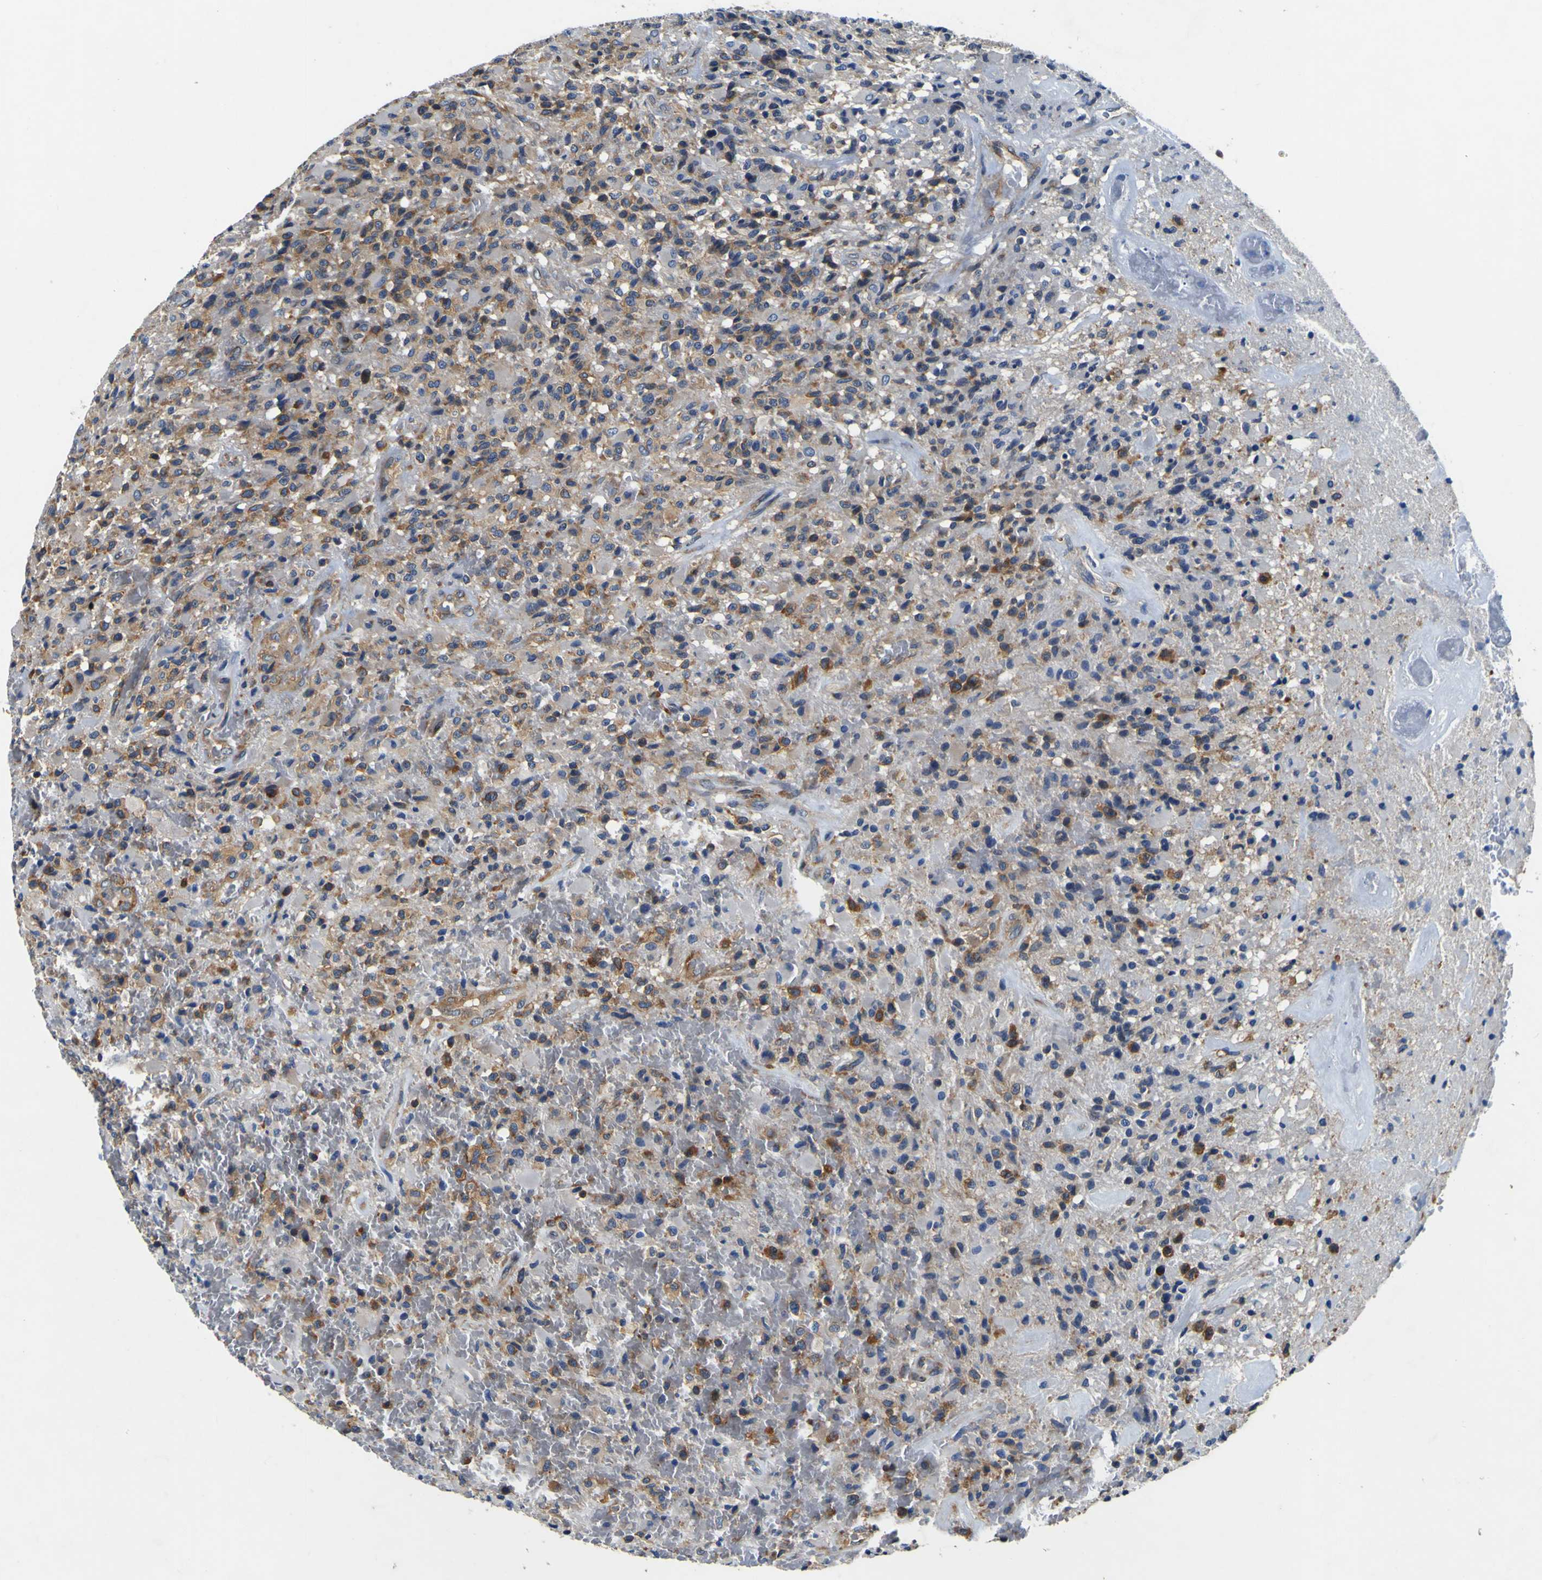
{"staining": {"intensity": "moderate", "quantity": "25%-75%", "location": "cytoplasmic/membranous"}, "tissue": "glioma", "cell_type": "Tumor cells", "image_type": "cancer", "snomed": [{"axis": "morphology", "description": "Glioma, malignant, High grade"}, {"axis": "topography", "description": "Brain"}], "caption": "Immunohistochemistry (IHC) of malignant high-grade glioma shows medium levels of moderate cytoplasmic/membranous expression in approximately 25%-75% of tumor cells.", "gene": "CNR2", "patient": {"sex": "male", "age": 71}}